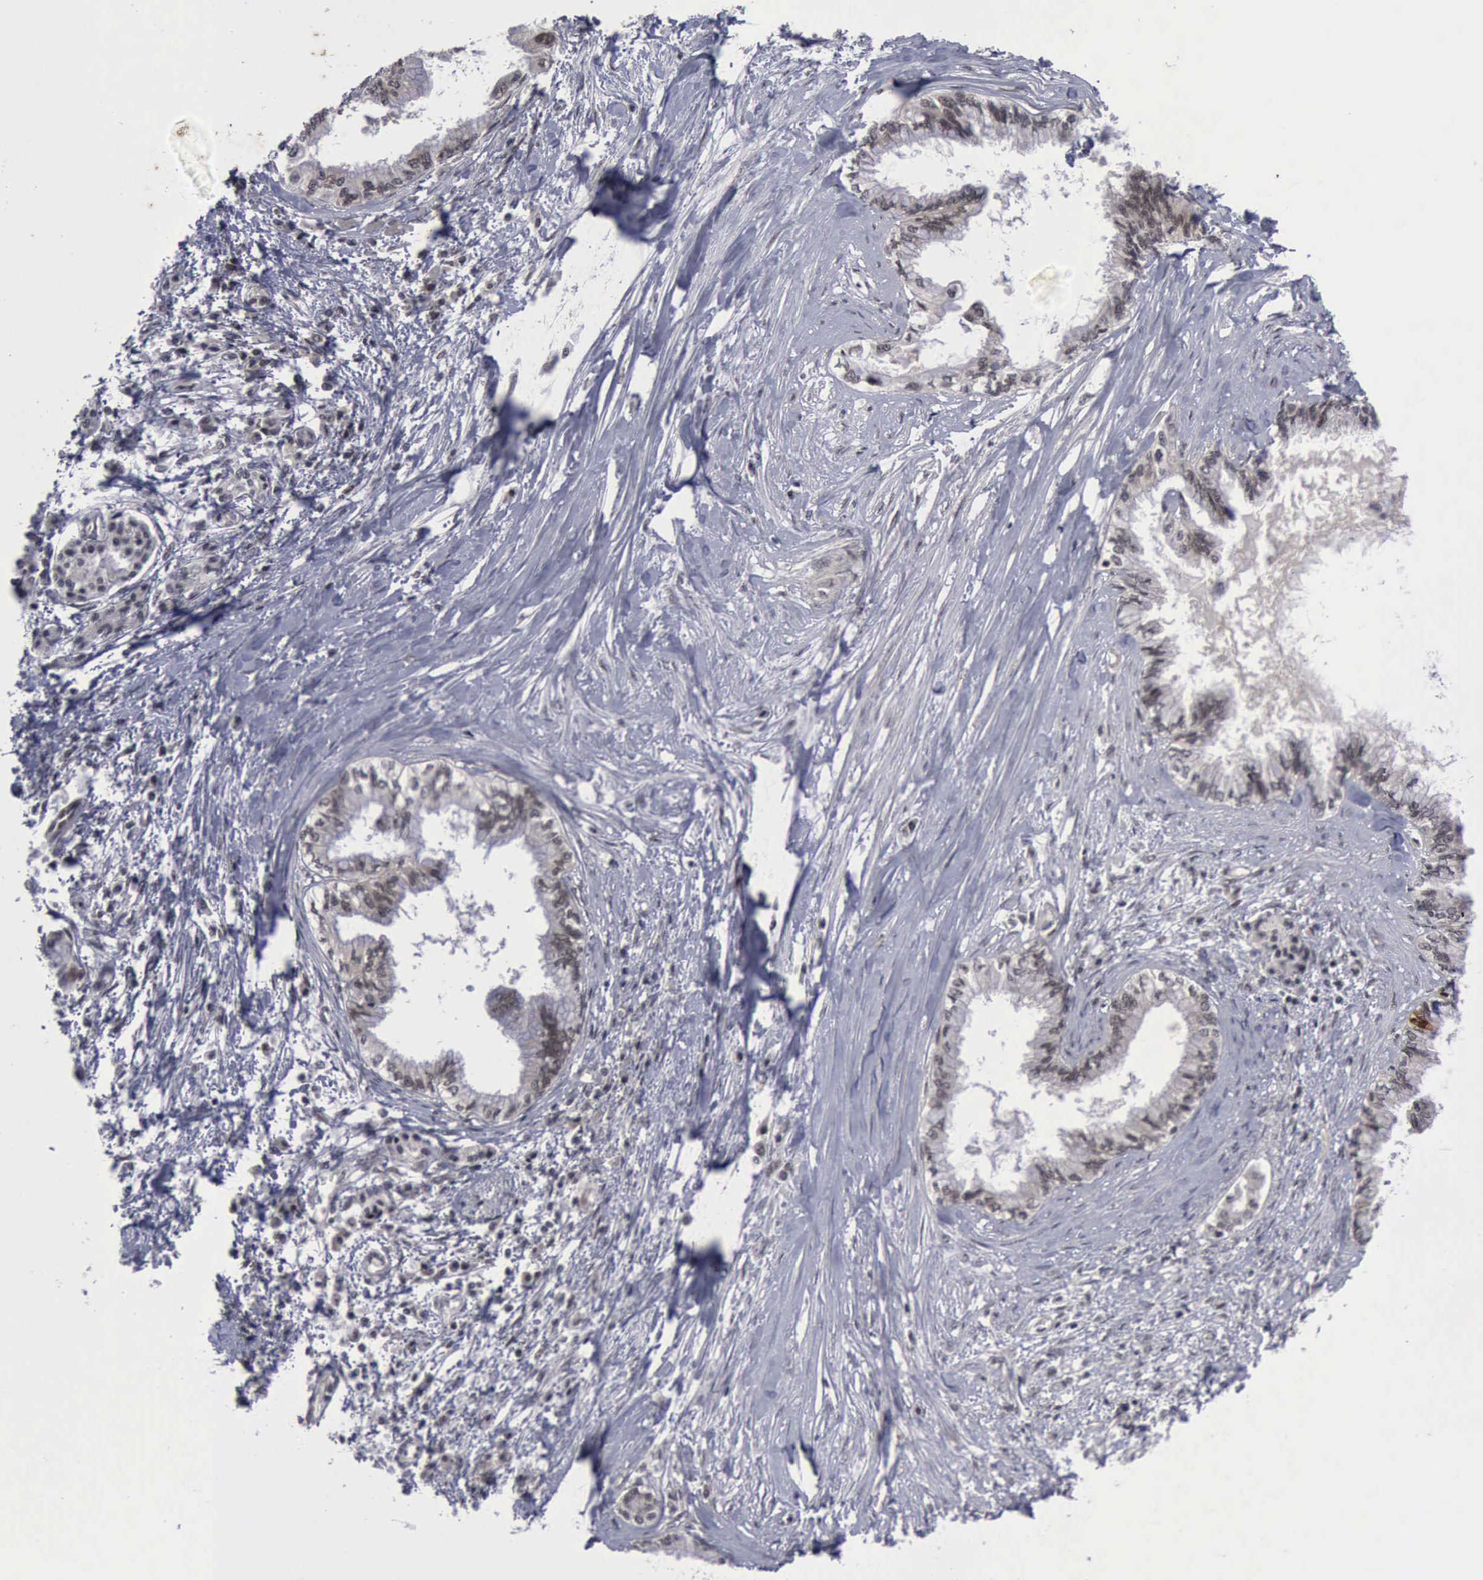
{"staining": {"intensity": "weak", "quantity": ">75%", "location": "nuclear"}, "tissue": "pancreatic cancer", "cell_type": "Tumor cells", "image_type": "cancer", "snomed": [{"axis": "morphology", "description": "Adenocarcinoma, NOS"}, {"axis": "topography", "description": "Pancreas"}], "caption": "DAB (3,3'-diaminobenzidine) immunohistochemical staining of pancreatic cancer (adenocarcinoma) displays weak nuclear protein expression in about >75% of tumor cells.", "gene": "ATM", "patient": {"sex": "female", "age": 64}}